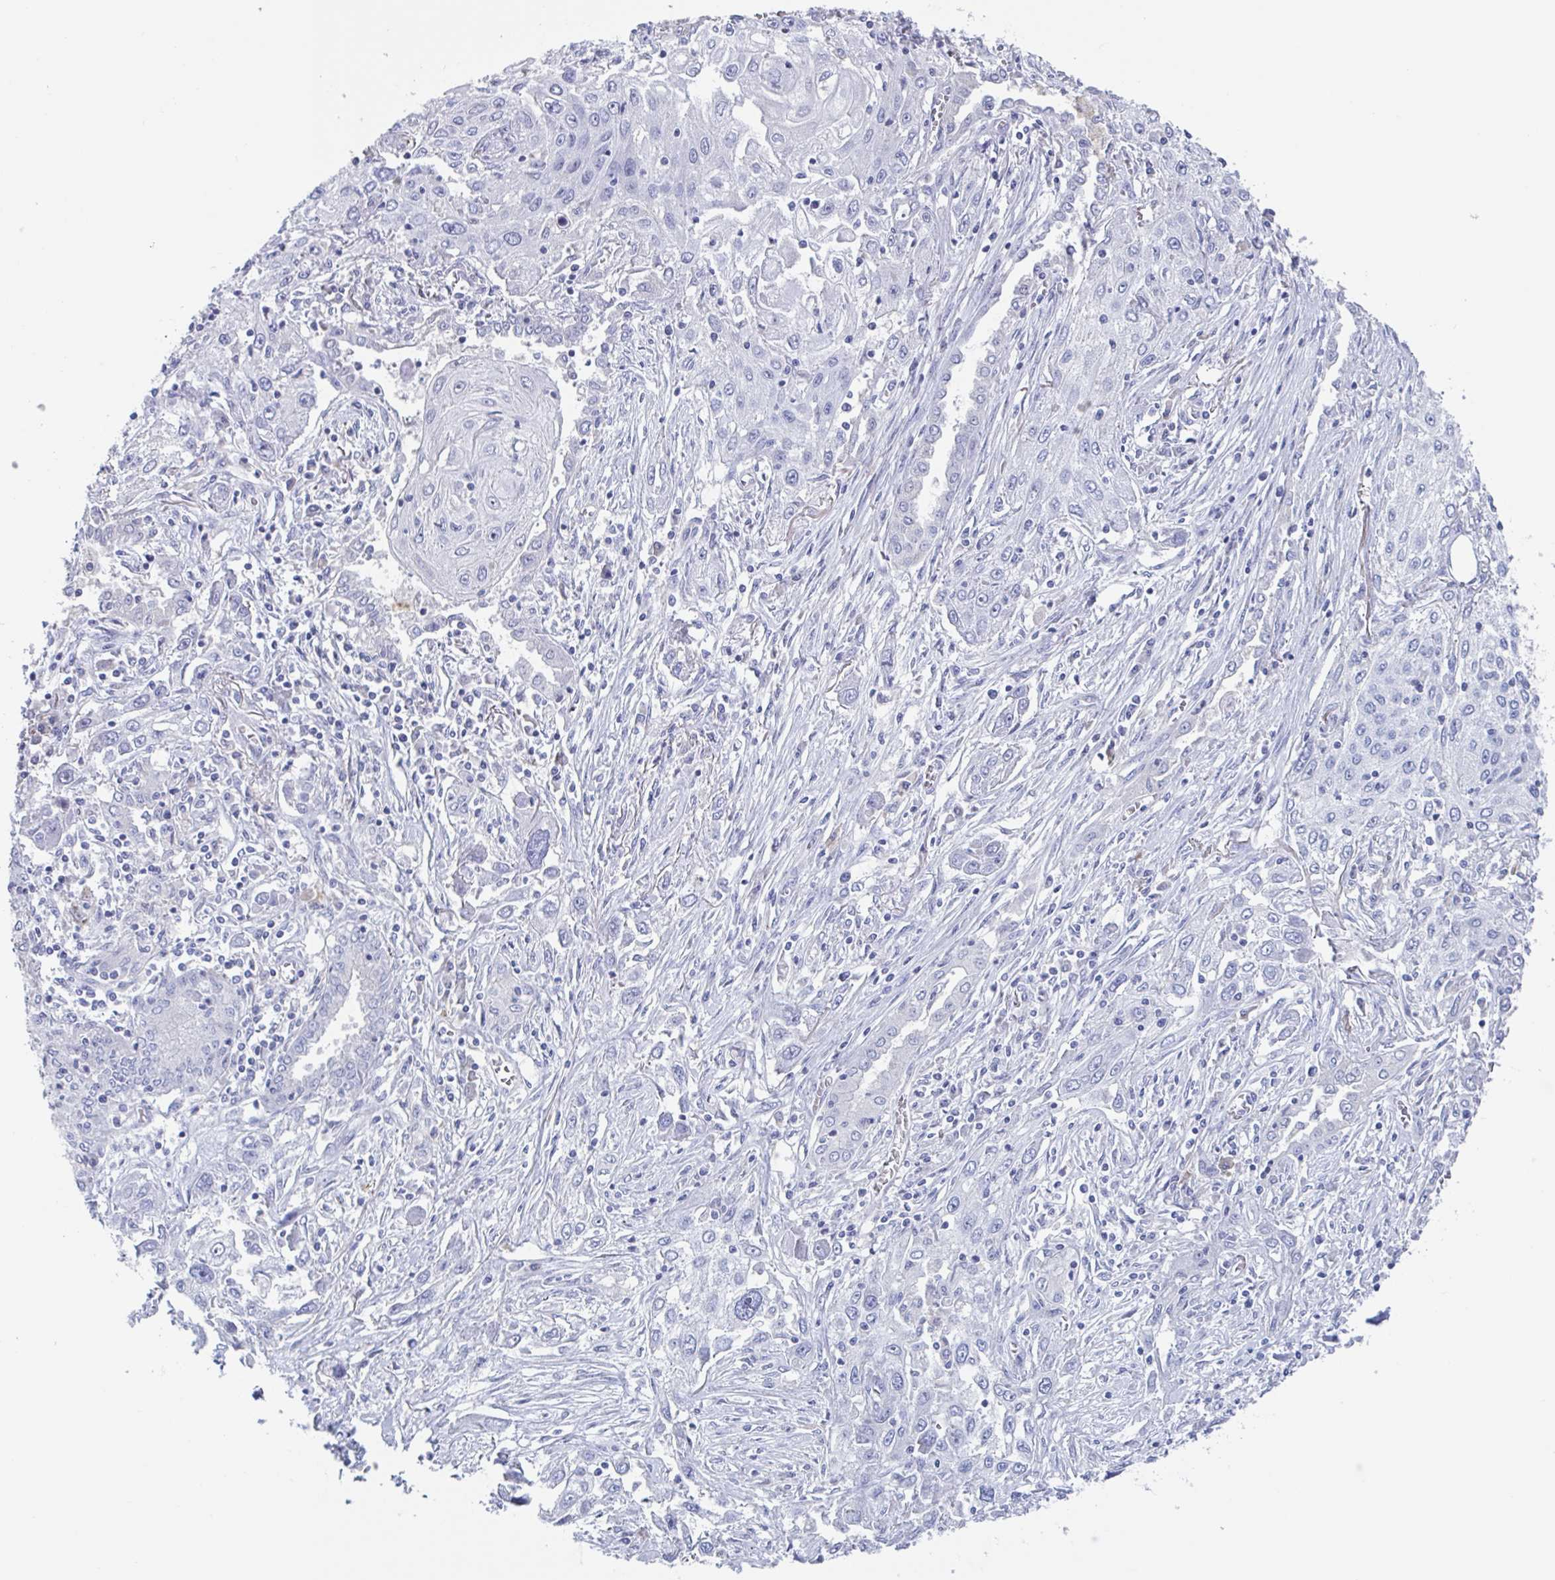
{"staining": {"intensity": "negative", "quantity": "none", "location": "none"}, "tissue": "lung cancer", "cell_type": "Tumor cells", "image_type": "cancer", "snomed": [{"axis": "morphology", "description": "Squamous cell carcinoma, NOS"}, {"axis": "topography", "description": "Lung"}], "caption": "Immunohistochemical staining of lung cancer demonstrates no significant expression in tumor cells.", "gene": "NOXRED1", "patient": {"sex": "female", "age": 69}}